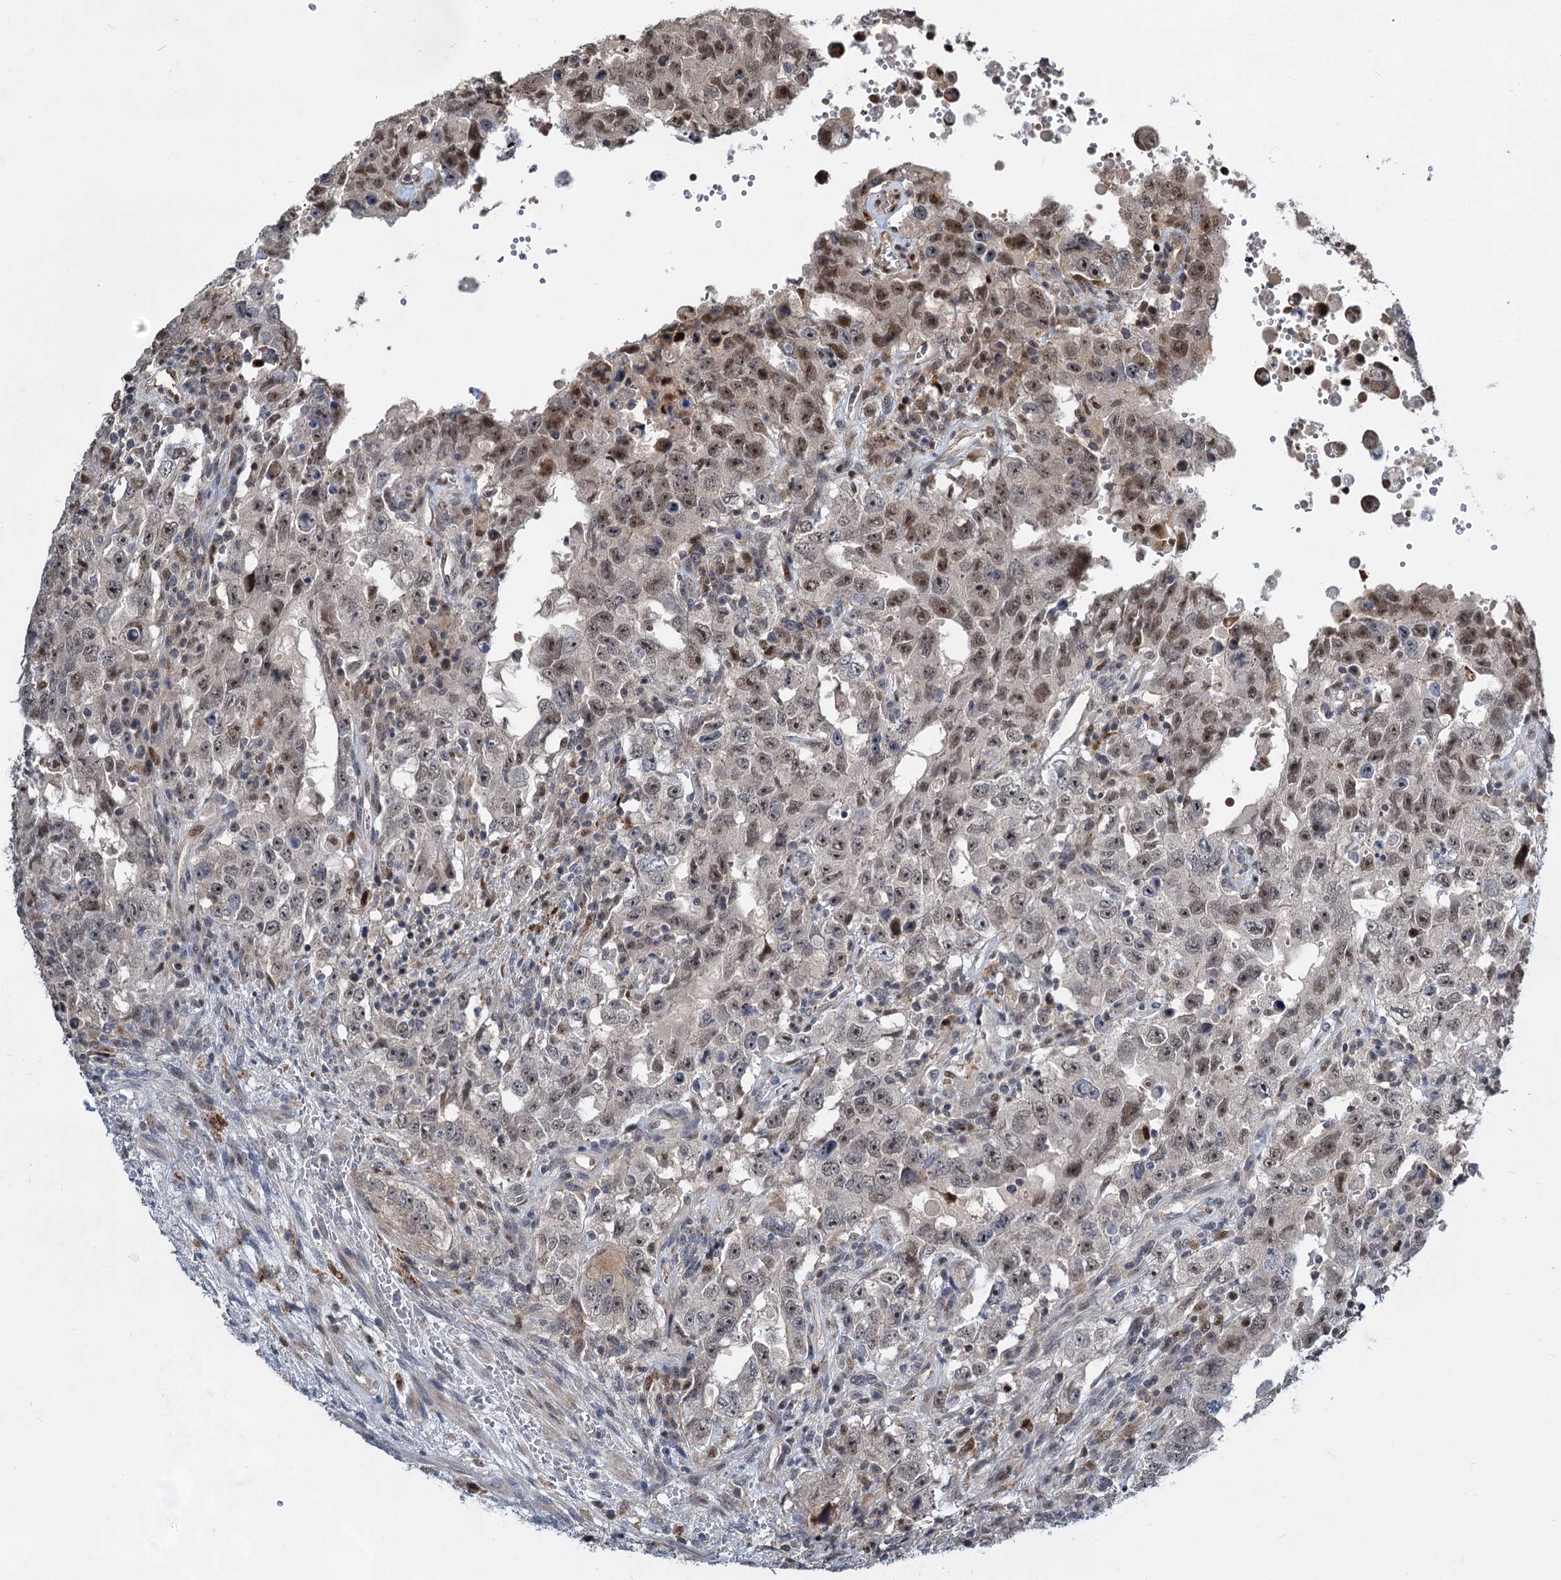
{"staining": {"intensity": "moderate", "quantity": "<25%", "location": "nuclear"}, "tissue": "testis cancer", "cell_type": "Tumor cells", "image_type": "cancer", "snomed": [{"axis": "morphology", "description": "Carcinoma, Embryonal, NOS"}, {"axis": "topography", "description": "Testis"}], "caption": "Human testis embryonal carcinoma stained for a protein (brown) demonstrates moderate nuclear positive positivity in approximately <25% of tumor cells.", "gene": "GPBP1", "patient": {"sex": "male", "age": 26}}